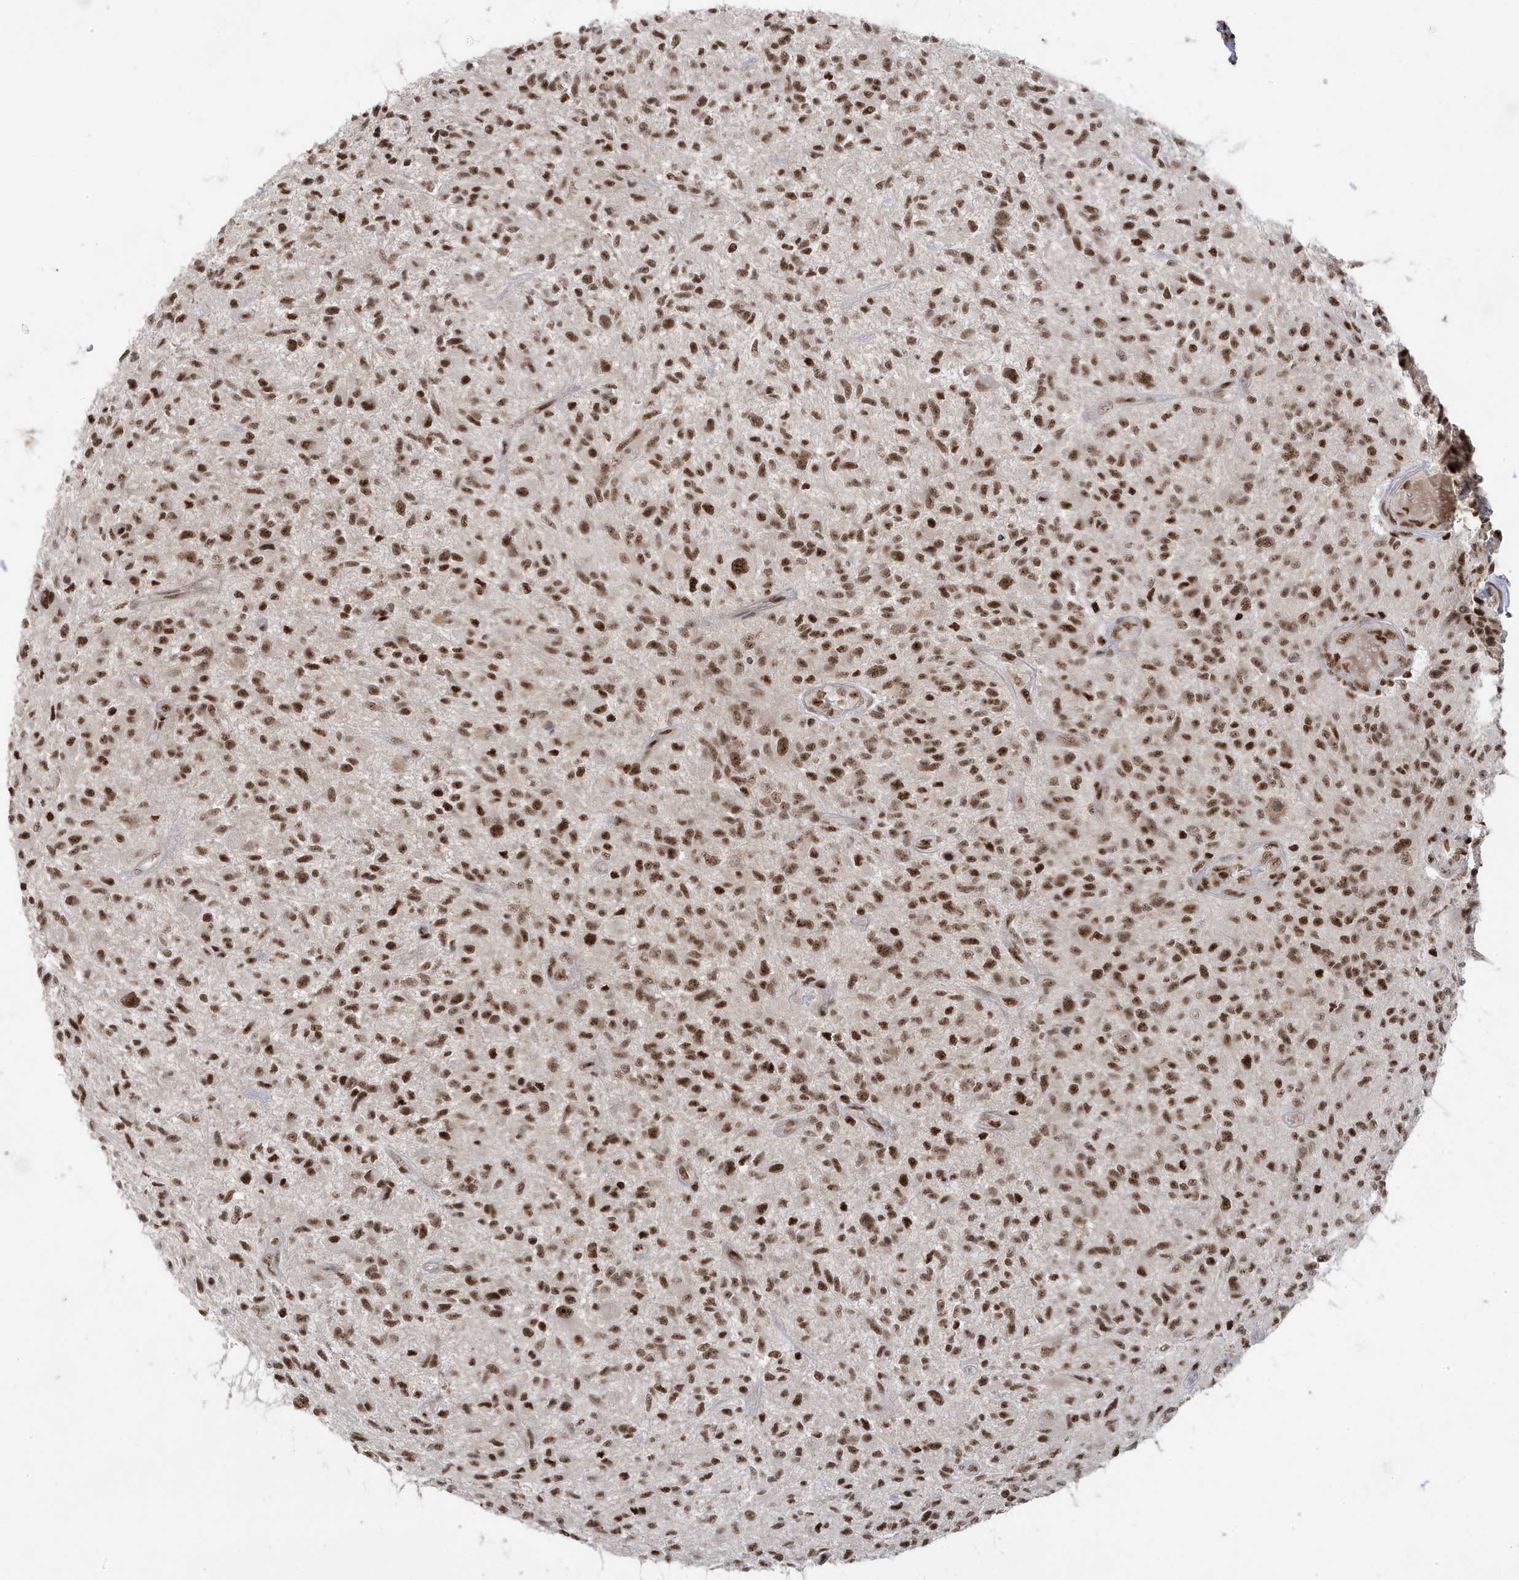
{"staining": {"intensity": "strong", "quantity": ">75%", "location": "nuclear"}, "tissue": "glioma", "cell_type": "Tumor cells", "image_type": "cancer", "snomed": [{"axis": "morphology", "description": "Glioma, malignant, High grade"}, {"axis": "topography", "description": "Brain"}], "caption": "Tumor cells display high levels of strong nuclear positivity in approximately >75% of cells in human glioma.", "gene": "MTREX", "patient": {"sex": "male", "age": 47}}